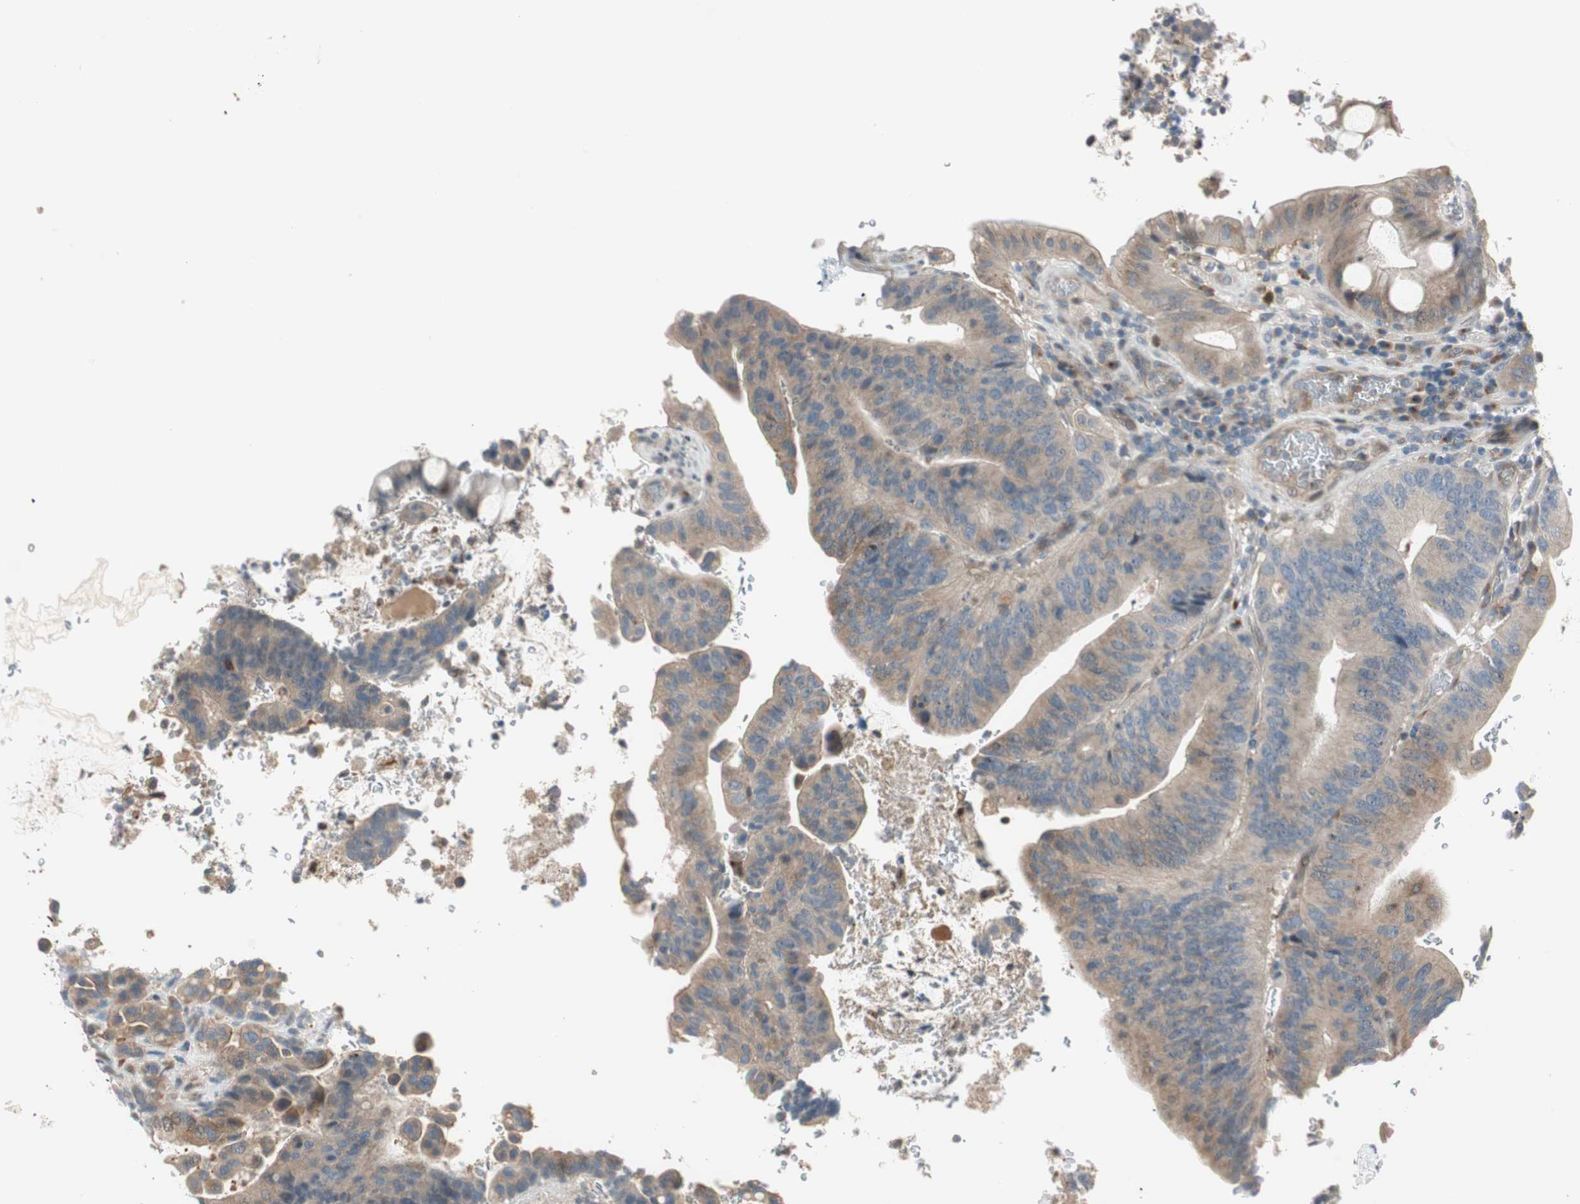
{"staining": {"intensity": "weak", "quantity": ">75%", "location": "cytoplasmic/membranous"}, "tissue": "colorectal cancer", "cell_type": "Tumor cells", "image_type": "cancer", "snomed": [{"axis": "morphology", "description": "Normal tissue, NOS"}, {"axis": "morphology", "description": "Adenocarcinoma, NOS"}, {"axis": "topography", "description": "Colon"}], "caption": "Approximately >75% of tumor cells in colorectal cancer (adenocarcinoma) demonstrate weak cytoplasmic/membranous protein positivity as visualized by brown immunohistochemical staining.", "gene": "CGRRF1", "patient": {"sex": "male", "age": 82}}